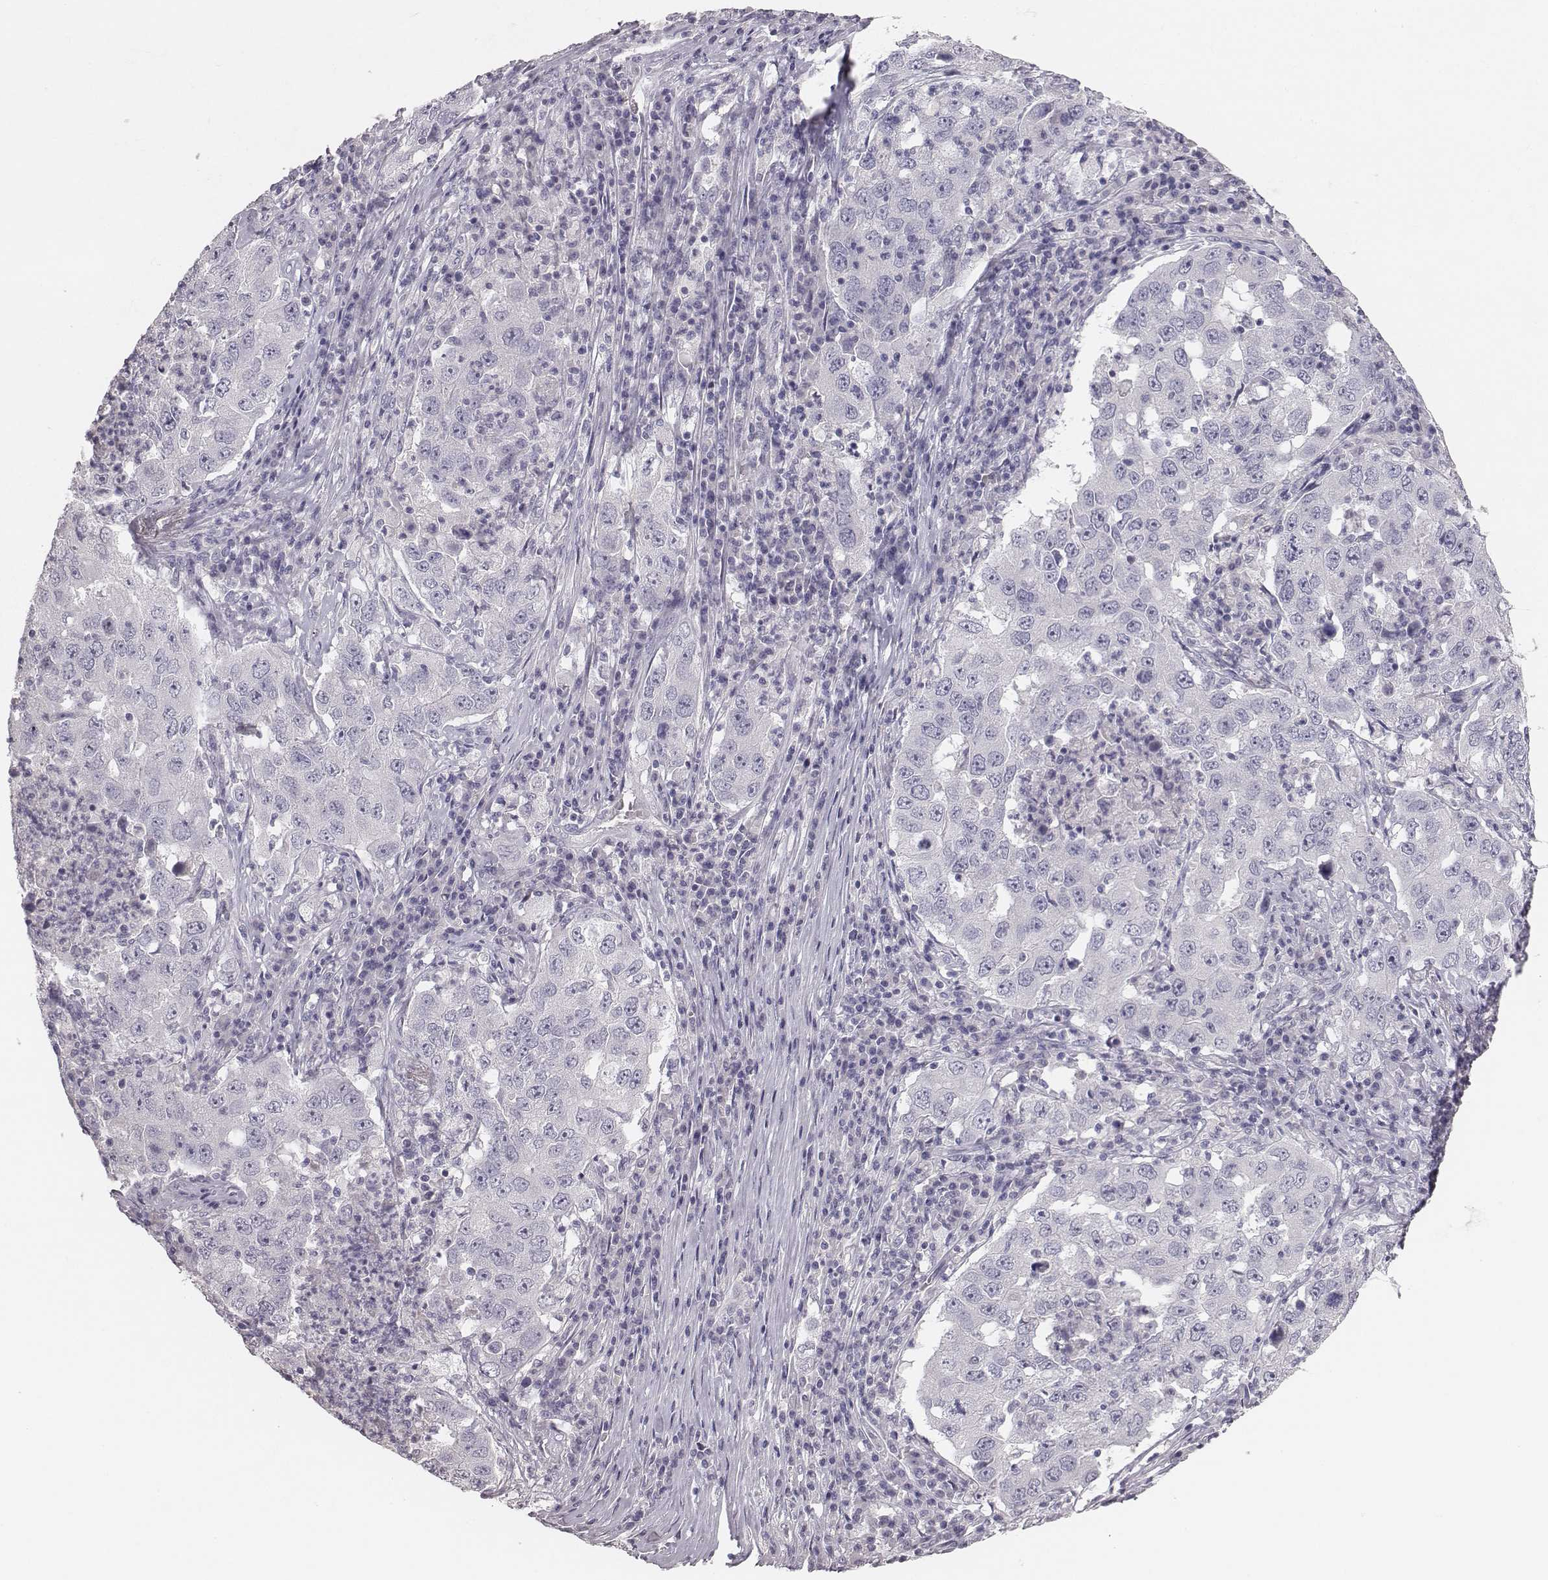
{"staining": {"intensity": "negative", "quantity": "none", "location": "none"}, "tissue": "lung cancer", "cell_type": "Tumor cells", "image_type": "cancer", "snomed": [{"axis": "morphology", "description": "Adenocarcinoma, NOS"}, {"axis": "topography", "description": "Lung"}], "caption": "Immunohistochemistry image of human lung cancer (adenocarcinoma) stained for a protein (brown), which reveals no positivity in tumor cells.", "gene": "MYH6", "patient": {"sex": "male", "age": 73}}